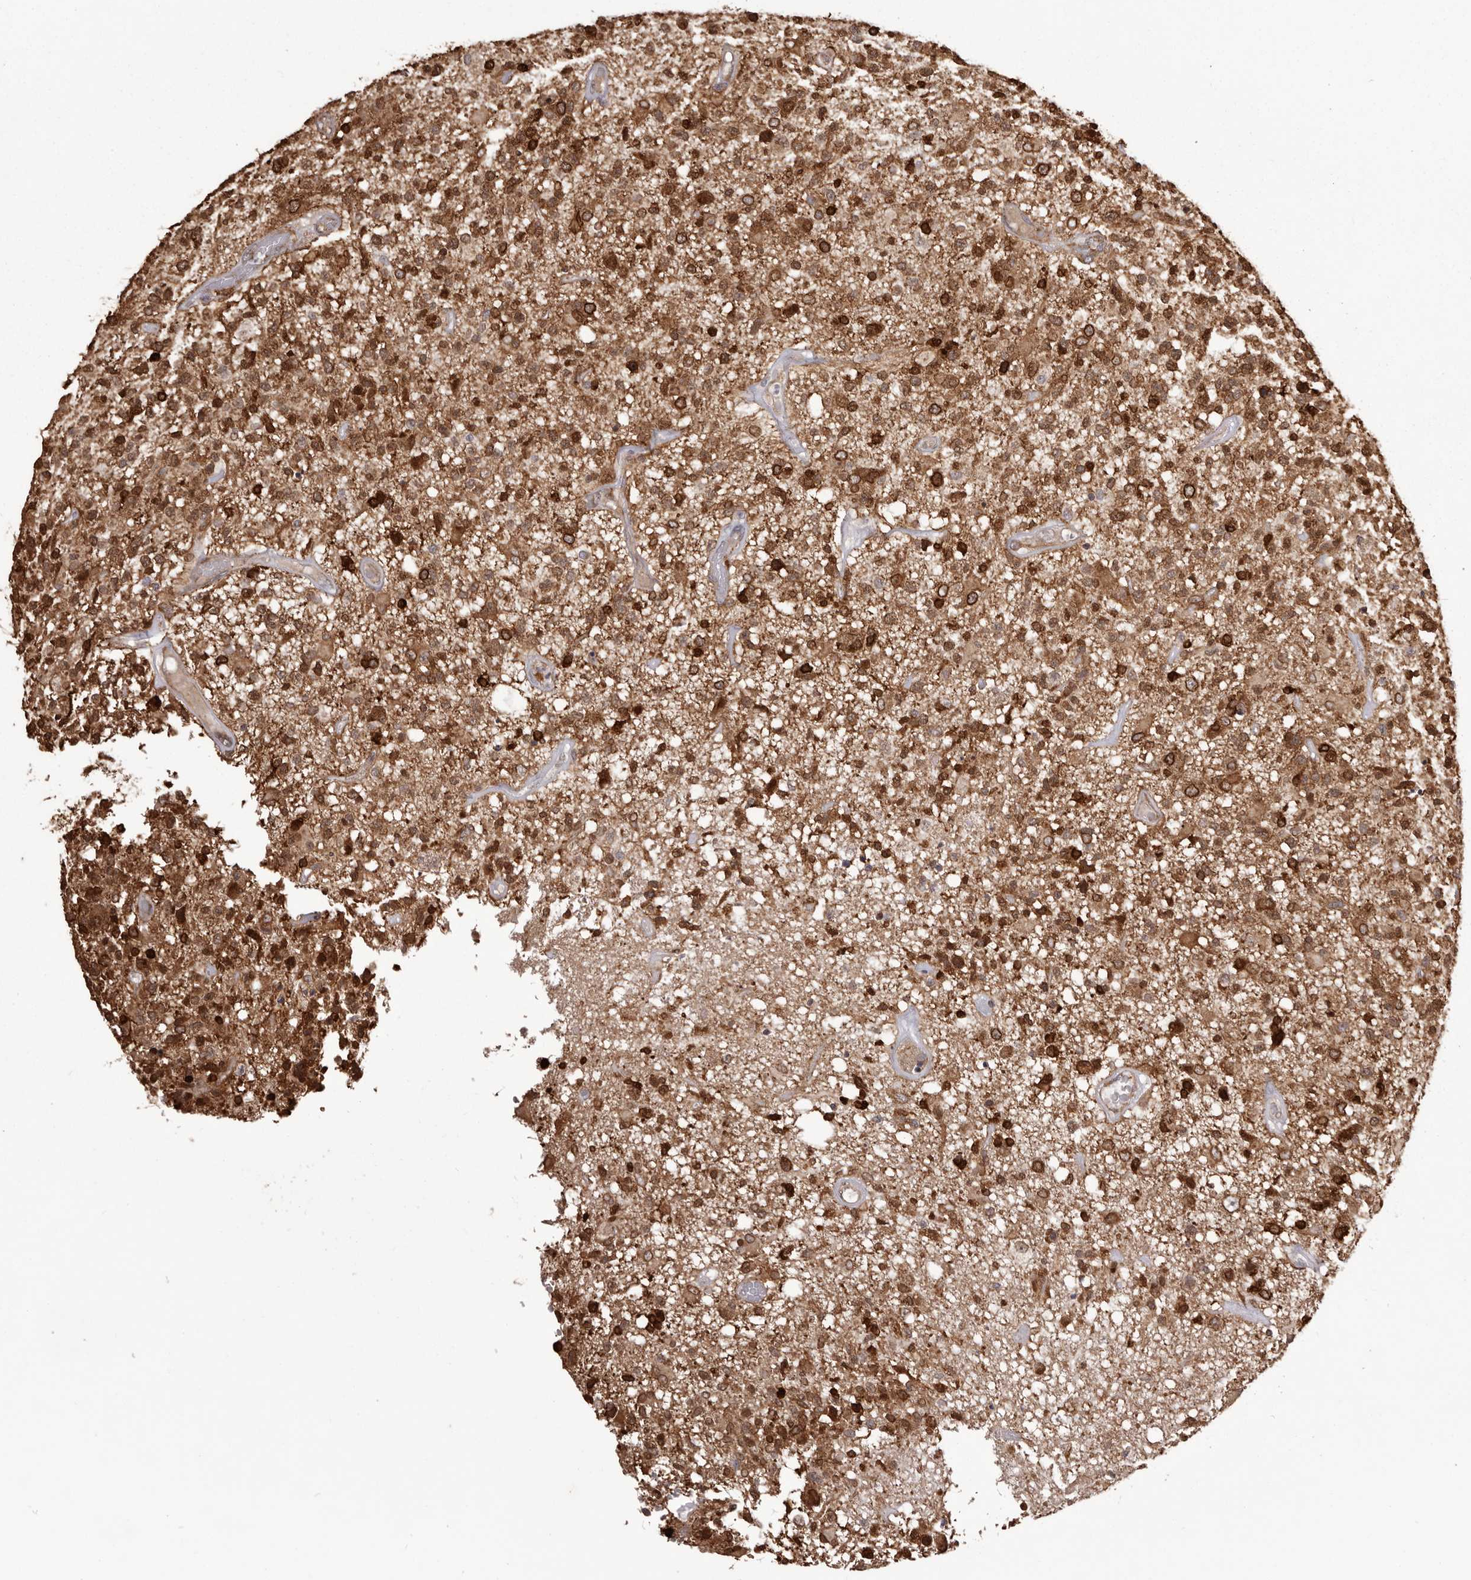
{"staining": {"intensity": "strong", "quantity": ">75%", "location": "cytoplasmic/membranous"}, "tissue": "glioma", "cell_type": "Tumor cells", "image_type": "cancer", "snomed": [{"axis": "morphology", "description": "Glioma, malignant, High grade"}, {"axis": "morphology", "description": "Glioblastoma, NOS"}, {"axis": "topography", "description": "Brain"}], "caption": "Protein expression by IHC shows strong cytoplasmic/membranous expression in approximately >75% of tumor cells in glioblastoma.", "gene": "GFOD1", "patient": {"sex": "male", "age": 60}}